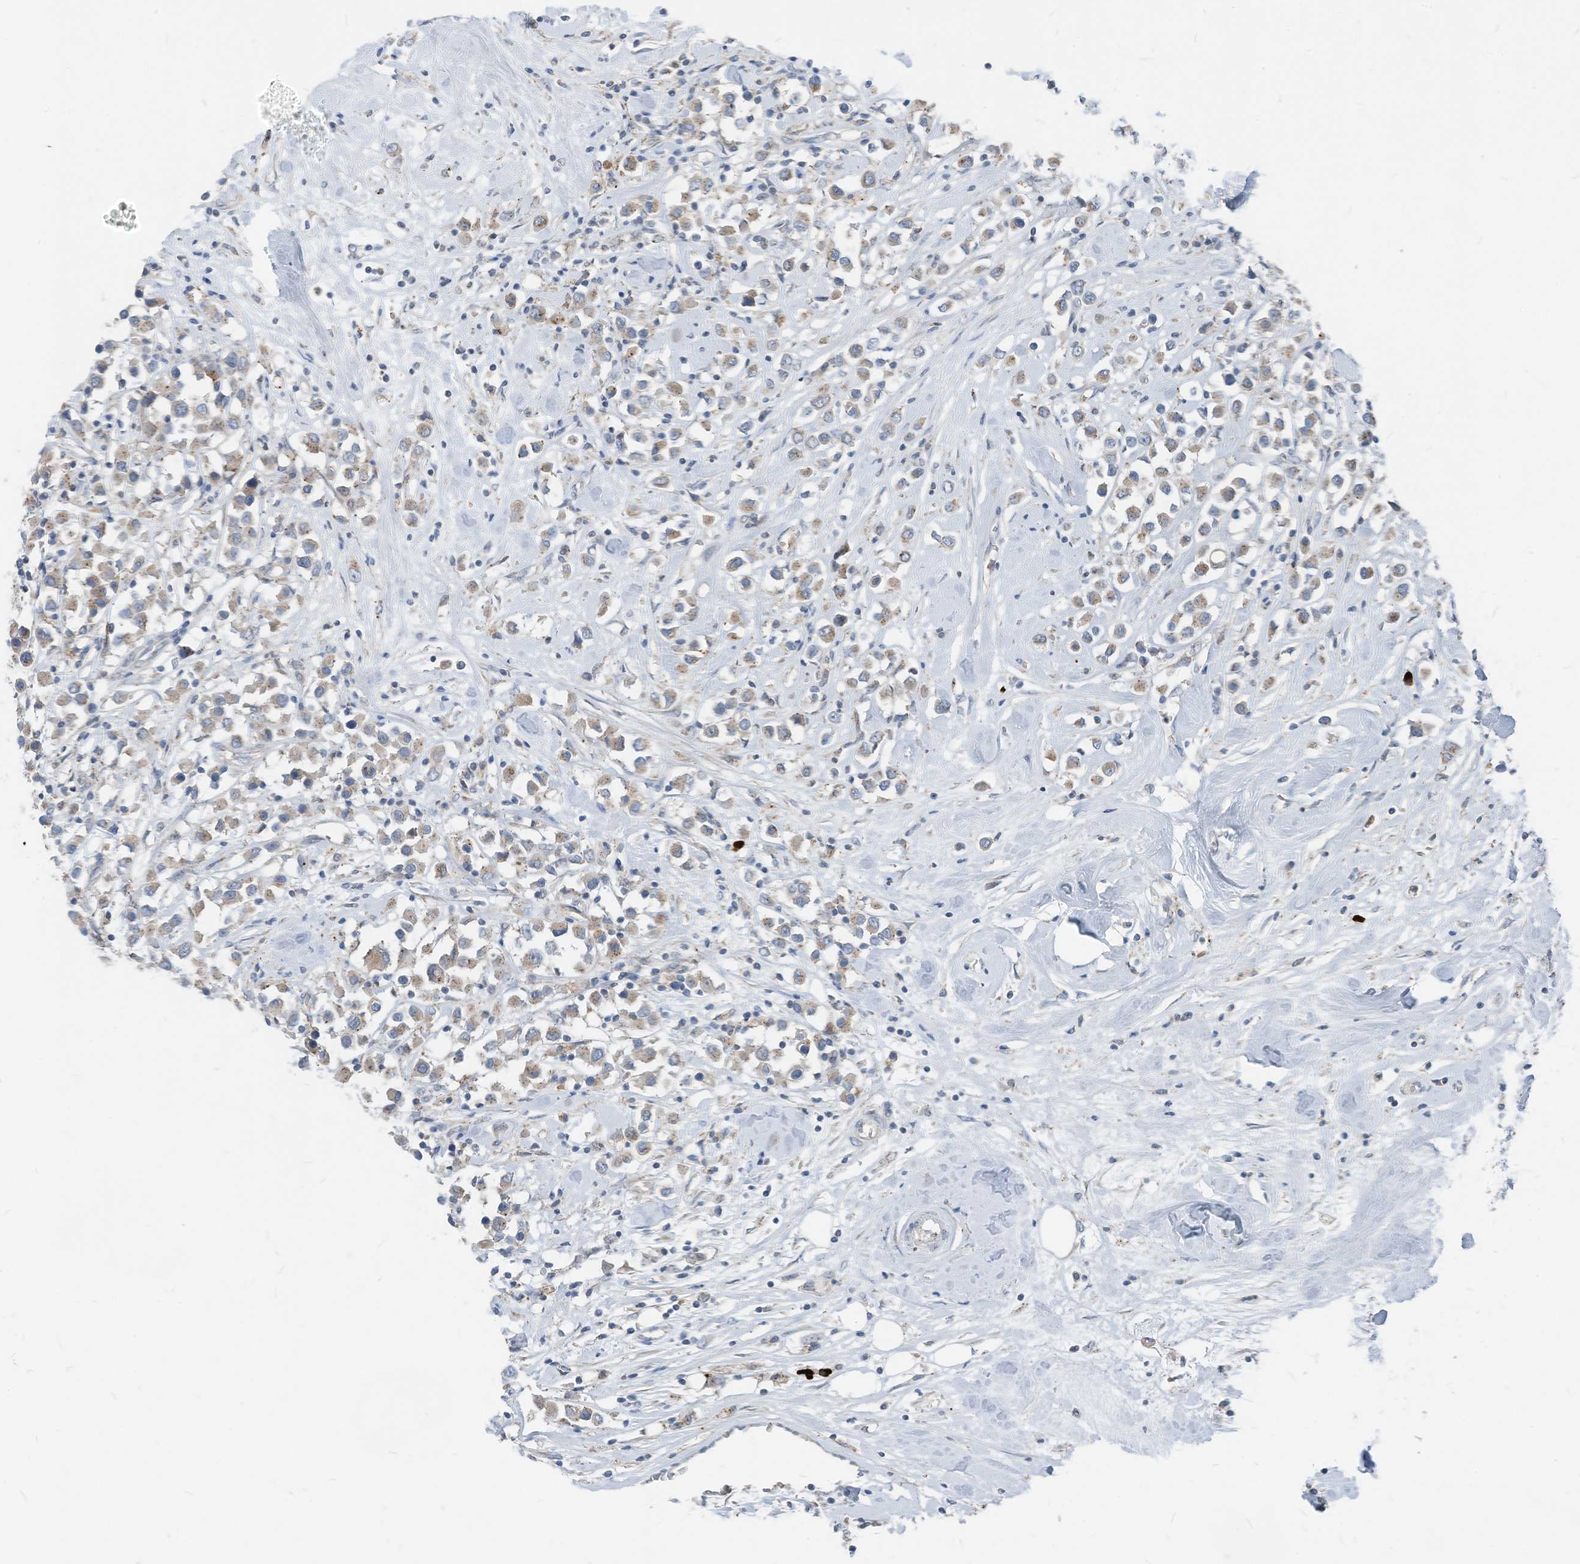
{"staining": {"intensity": "weak", "quantity": "25%-75%", "location": "cytoplasmic/membranous"}, "tissue": "breast cancer", "cell_type": "Tumor cells", "image_type": "cancer", "snomed": [{"axis": "morphology", "description": "Duct carcinoma"}, {"axis": "topography", "description": "Breast"}], "caption": "This is an image of IHC staining of breast infiltrating ductal carcinoma, which shows weak positivity in the cytoplasmic/membranous of tumor cells.", "gene": "CHMP2B", "patient": {"sex": "female", "age": 61}}